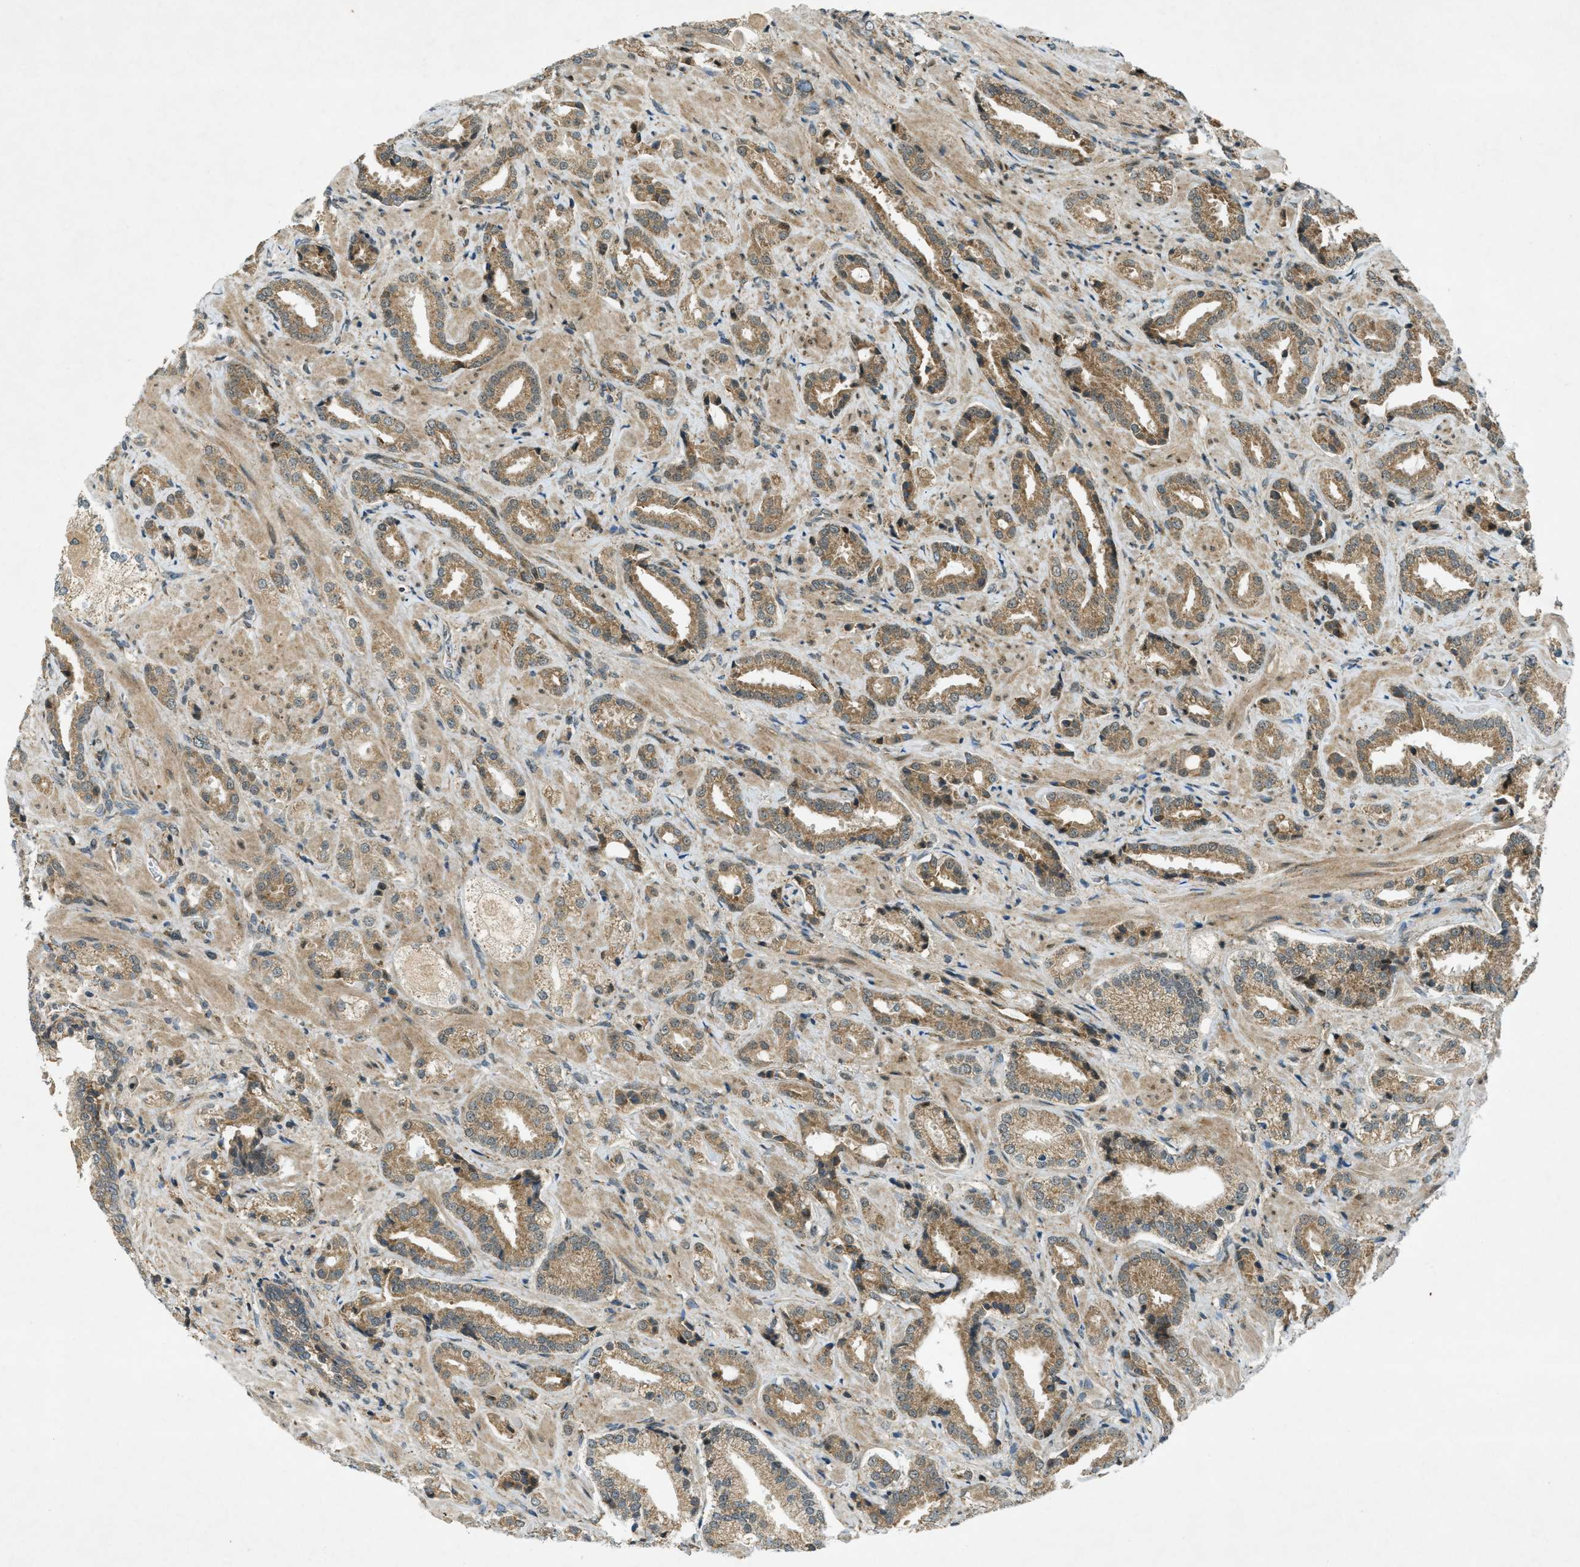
{"staining": {"intensity": "moderate", "quantity": ">75%", "location": "cytoplasmic/membranous"}, "tissue": "prostate cancer", "cell_type": "Tumor cells", "image_type": "cancer", "snomed": [{"axis": "morphology", "description": "Adenocarcinoma, High grade"}, {"axis": "topography", "description": "Prostate"}], "caption": "Protein analysis of prostate cancer tissue reveals moderate cytoplasmic/membranous expression in about >75% of tumor cells.", "gene": "EIF2AK3", "patient": {"sex": "male", "age": 64}}